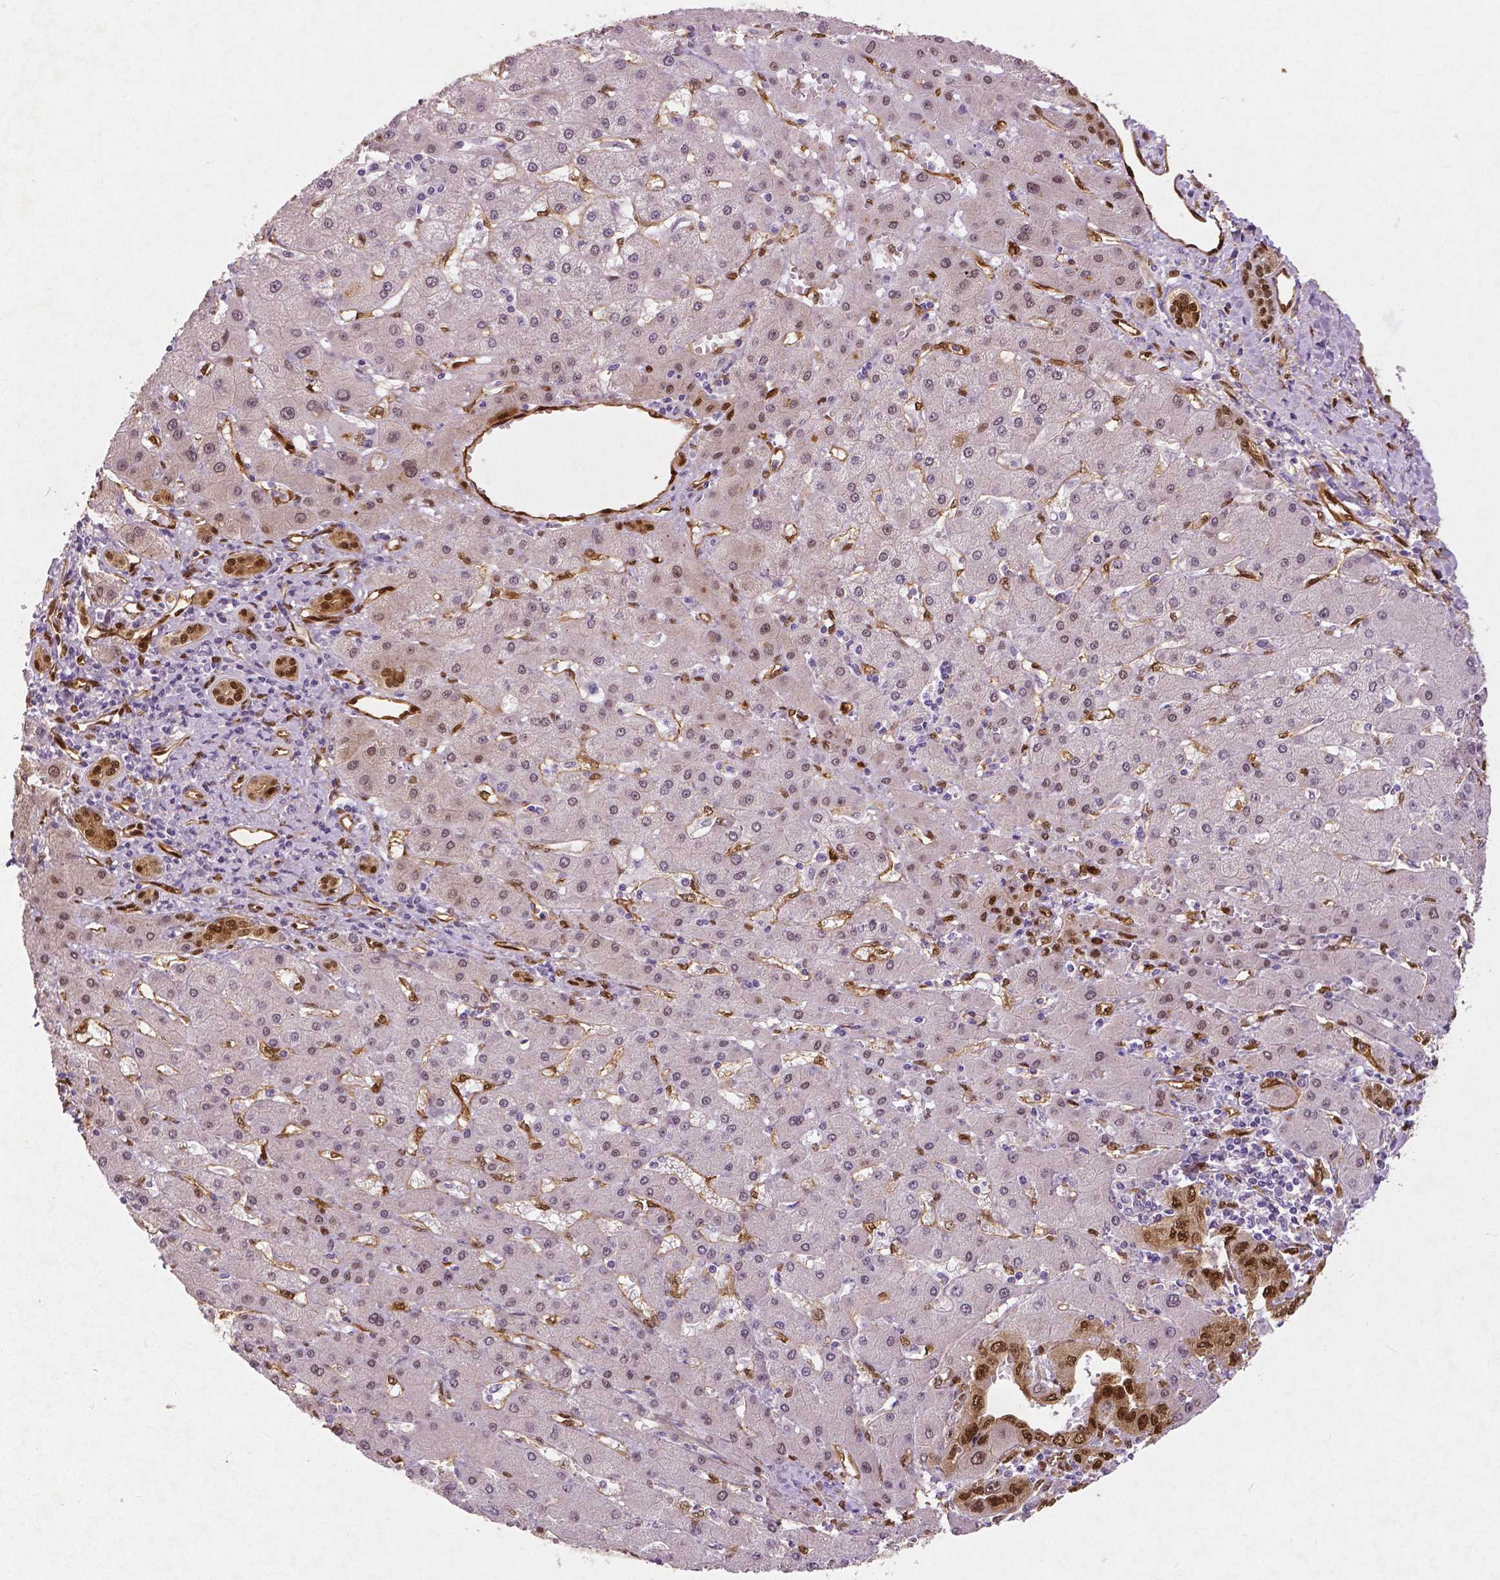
{"staining": {"intensity": "negative", "quantity": "none", "location": "none"}, "tissue": "liver cancer", "cell_type": "Tumor cells", "image_type": "cancer", "snomed": [{"axis": "morphology", "description": "Cholangiocarcinoma"}, {"axis": "topography", "description": "Liver"}], "caption": "IHC micrograph of human liver cancer (cholangiocarcinoma) stained for a protein (brown), which demonstrates no positivity in tumor cells.", "gene": "WWTR1", "patient": {"sex": "male", "age": 59}}